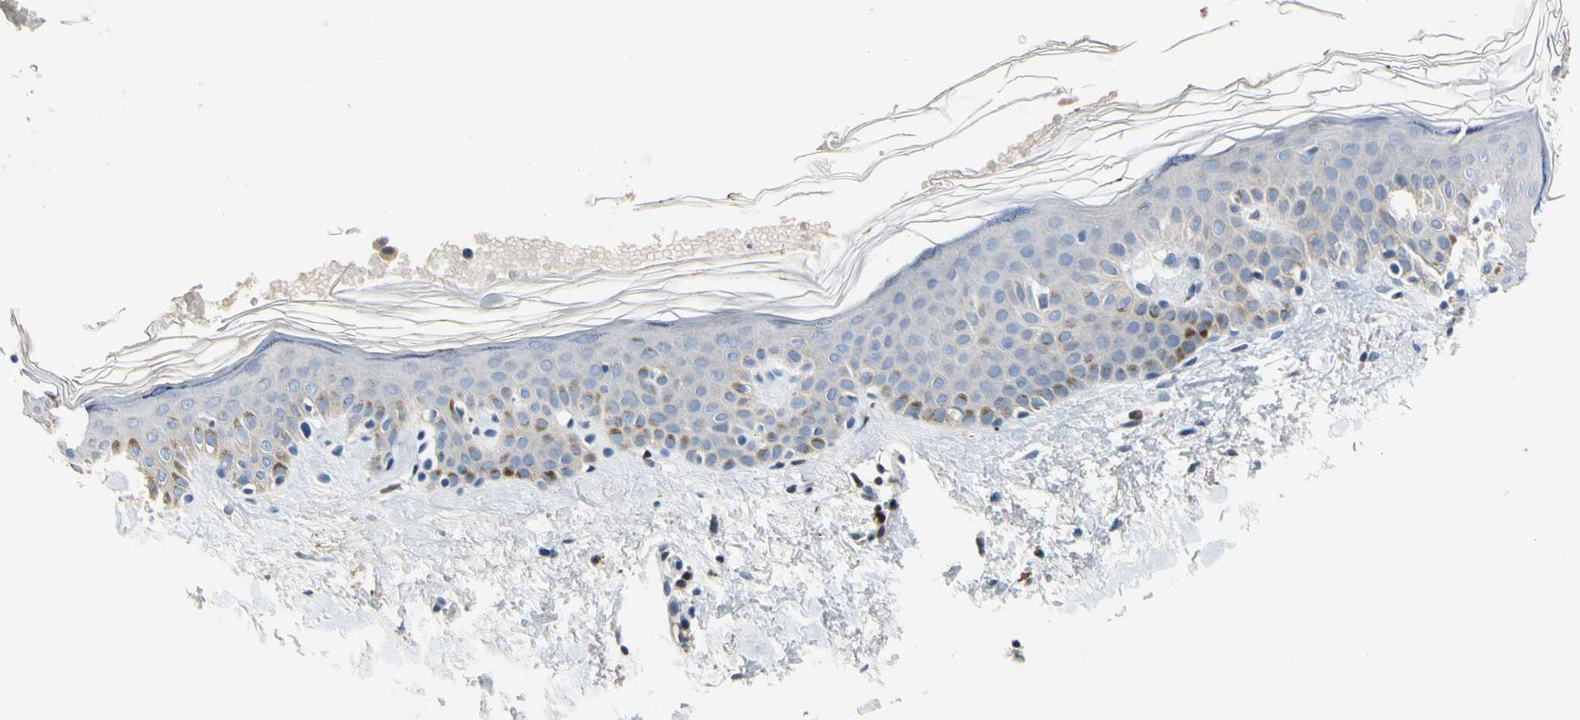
{"staining": {"intensity": "negative", "quantity": "none", "location": "none"}, "tissue": "skin", "cell_type": "Fibroblasts", "image_type": "normal", "snomed": [{"axis": "morphology", "description": "Normal tissue, NOS"}, {"axis": "topography", "description": "Skin"}], "caption": "Immunohistochemical staining of benign skin exhibits no significant expression in fibroblasts.", "gene": "ECRG4", "patient": {"sex": "male", "age": 67}}